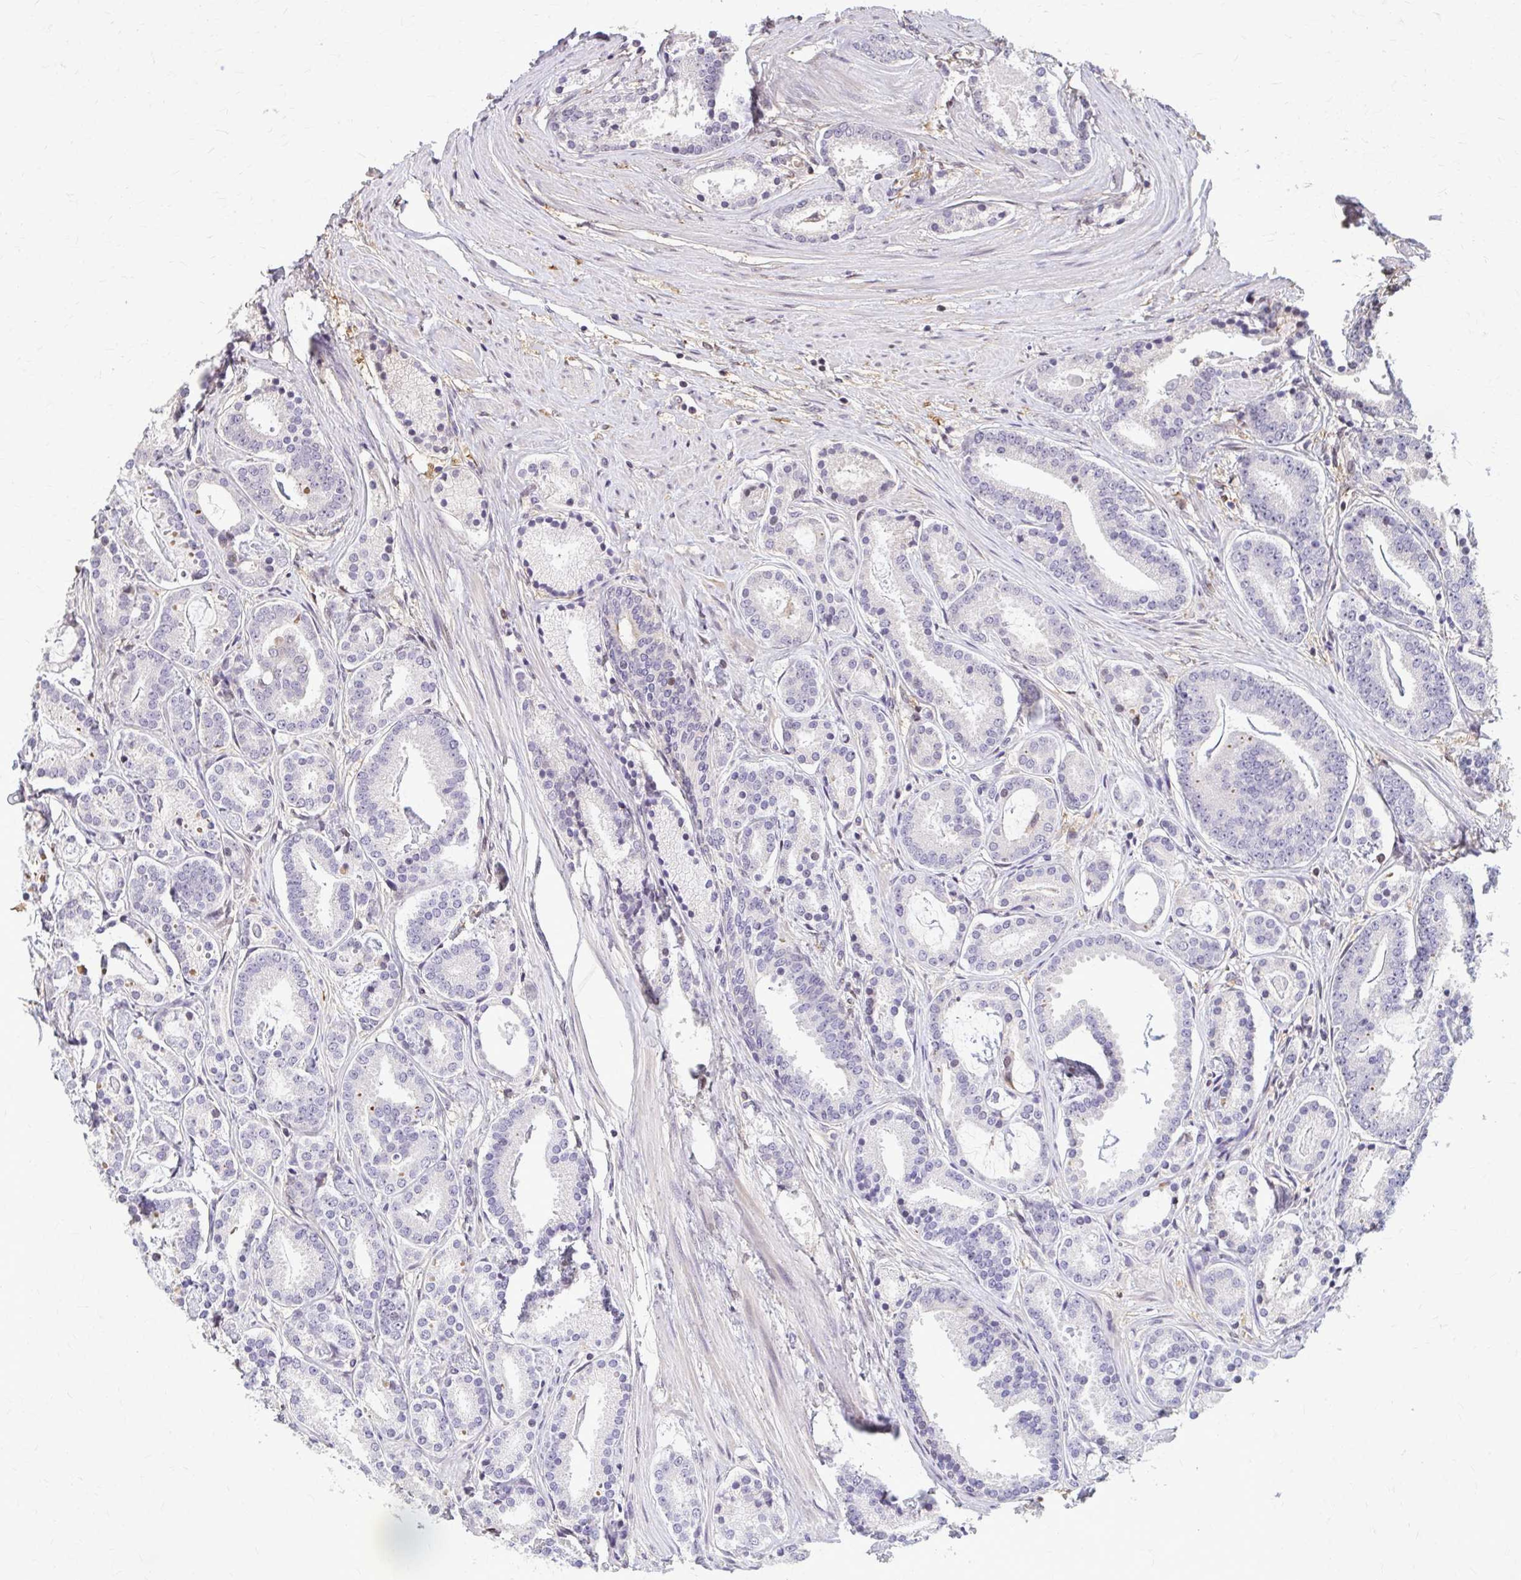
{"staining": {"intensity": "negative", "quantity": "none", "location": "none"}, "tissue": "prostate cancer", "cell_type": "Tumor cells", "image_type": "cancer", "snomed": [{"axis": "morphology", "description": "Adenocarcinoma, High grade"}, {"axis": "topography", "description": "Prostate"}], "caption": "Photomicrograph shows no protein positivity in tumor cells of prostate cancer tissue. Brightfield microscopy of immunohistochemistry (IHC) stained with DAB (3,3'-diaminobenzidine) (brown) and hematoxylin (blue), captured at high magnification.", "gene": "ZNF34", "patient": {"sex": "male", "age": 63}}